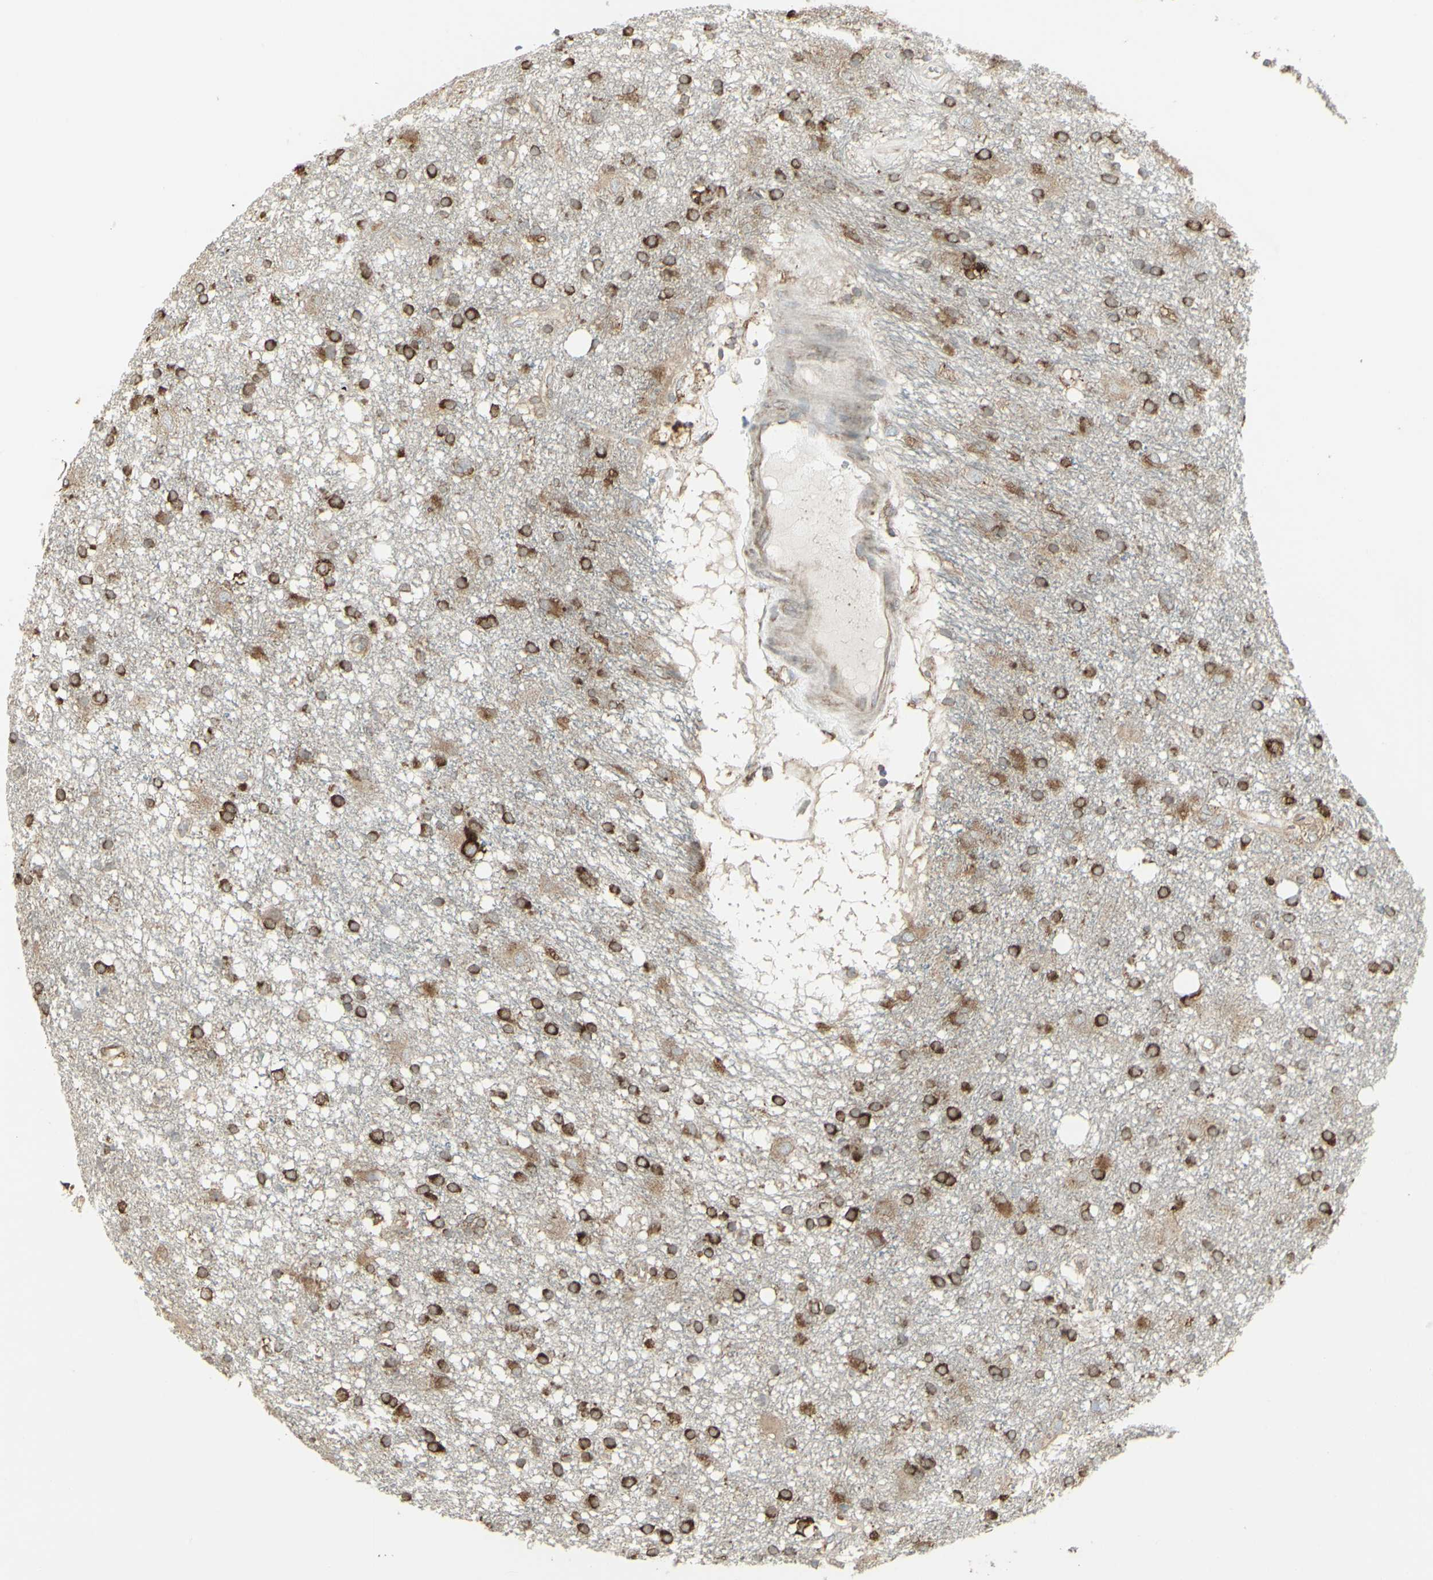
{"staining": {"intensity": "strong", "quantity": ">75%", "location": "cytoplasmic/membranous"}, "tissue": "glioma", "cell_type": "Tumor cells", "image_type": "cancer", "snomed": [{"axis": "morphology", "description": "Glioma, malignant, High grade"}, {"axis": "topography", "description": "Brain"}], "caption": "Protein expression by immunohistochemistry (IHC) displays strong cytoplasmic/membranous staining in about >75% of tumor cells in glioma. Nuclei are stained in blue.", "gene": "FKBP3", "patient": {"sex": "female", "age": 59}}